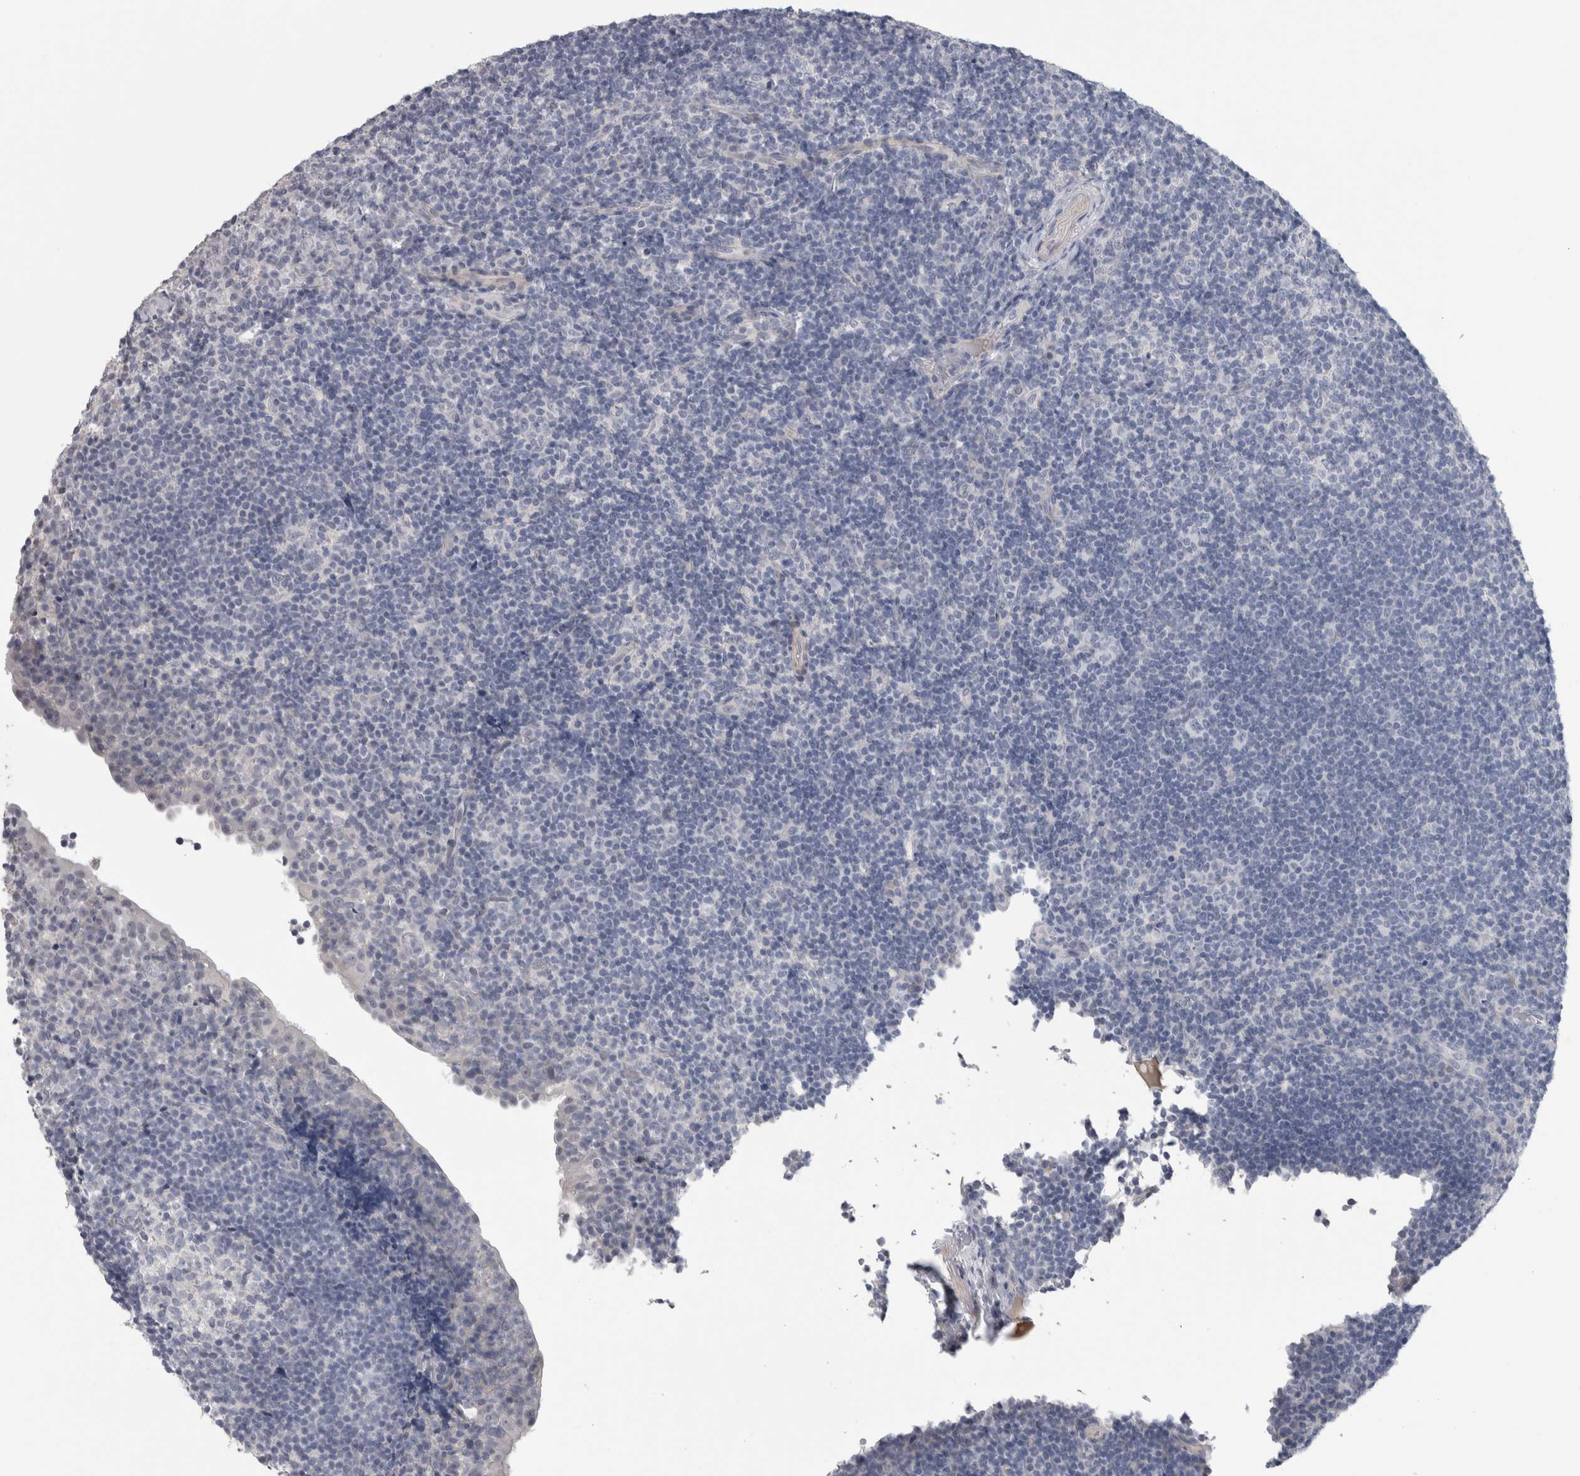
{"staining": {"intensity": "negative", "quantity": "none", "location": "none"}, "tissue": "tonsil", "cell_type": "Germinal center cells", "image_type": "normal", "snomed": [{"axis": "morphology", "description": "Normal tissue, NOS"}, {"axis": "topography", "description": "Tonsil"}], "caption": "Germinal center cells show no significant staining in normal tonsil. (DAB immunohistochemistry (IHC) visualized using brightfield microscopy, high magnification).", "gene": "ADAM2", "patient": {"sex": "female", "age": 40}}